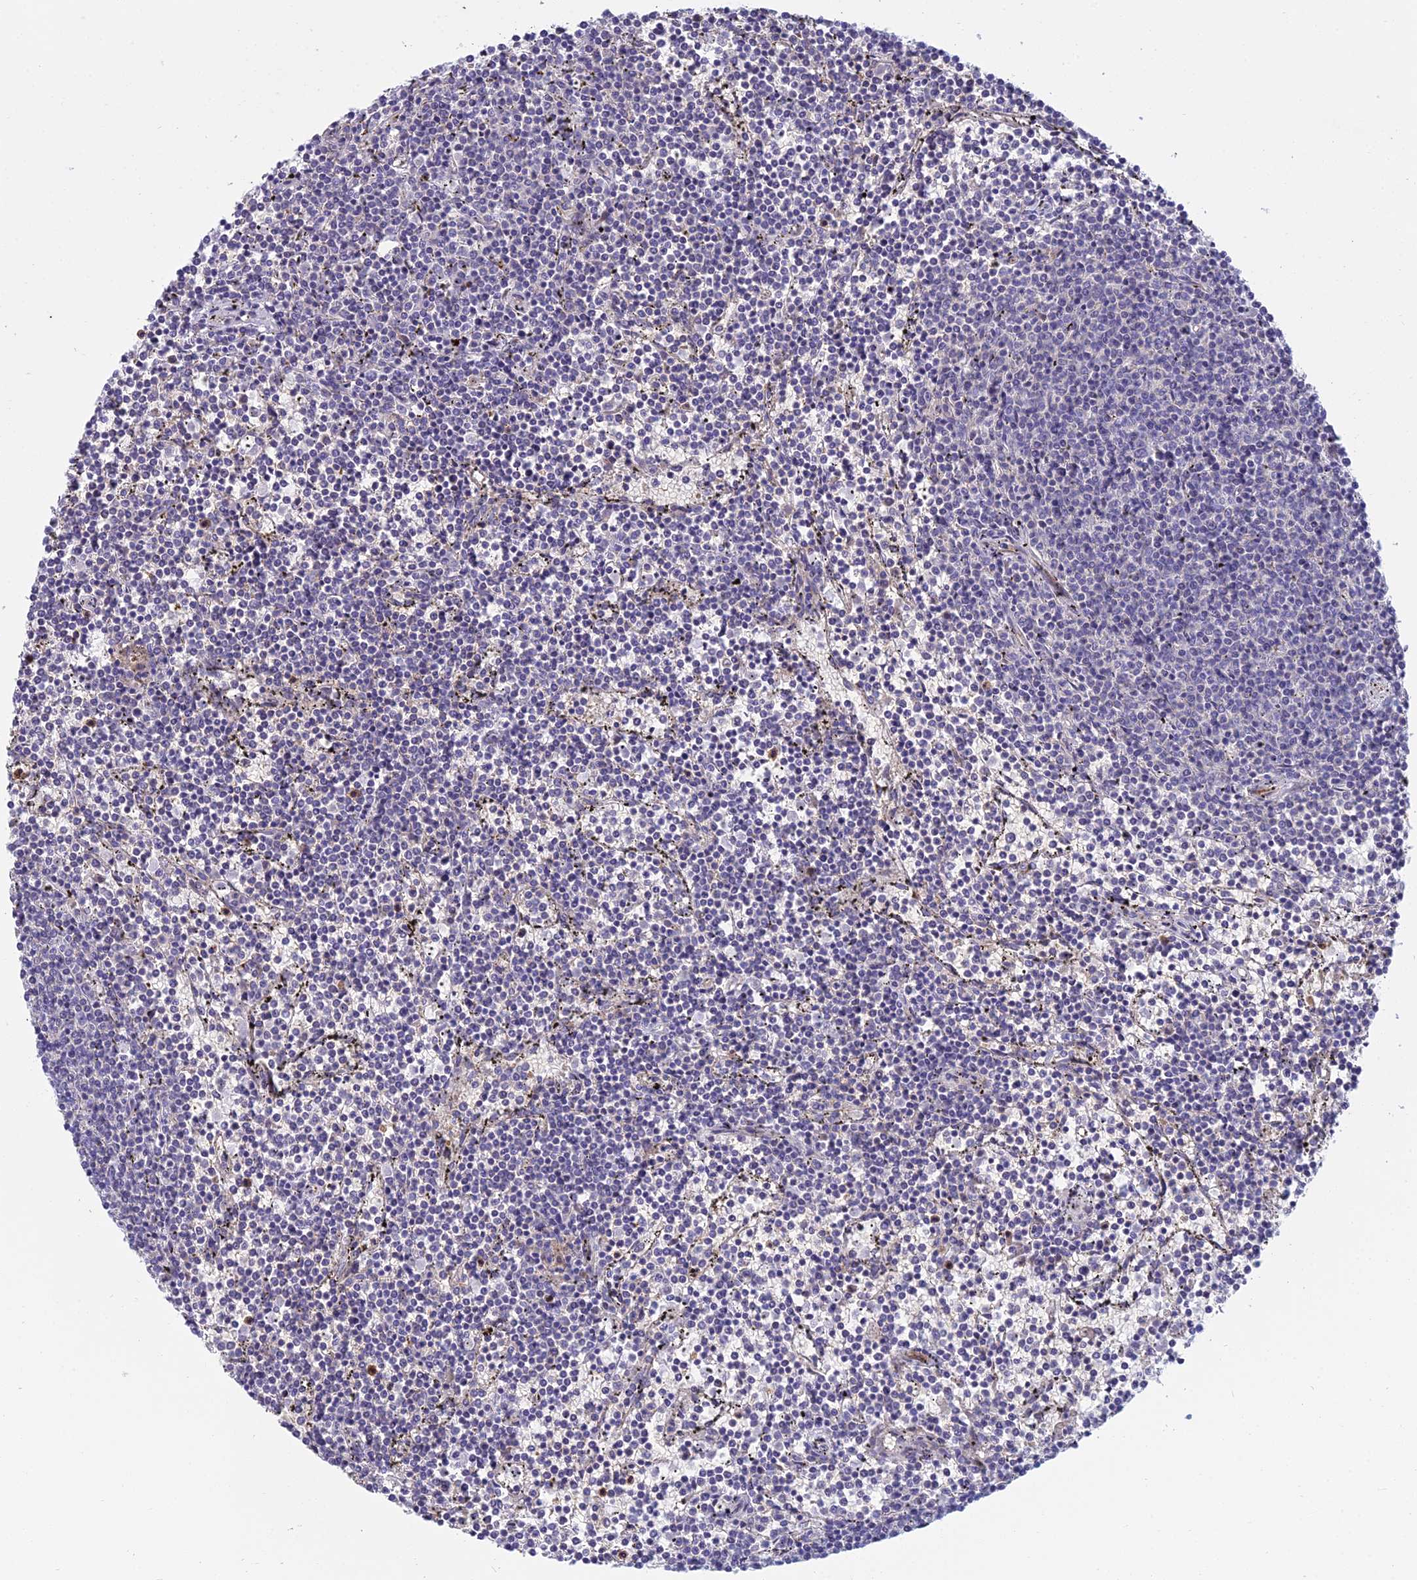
{"staining": {"intensity": "negative", "quantity": "none", "location": "none"}, "tissue": "lymphoma", "cell_type": "Tumor cells", "image_type": "cancer", "snomed": [{"axis": "morphology", "description": "Malignant lymphoma, non-Hodgkin's type, Low grade"}, {"axis": "topography", "description": "Spleen"}], "caption": "Immunohistochemistry histopathology image of lymphoma stained for a protein (brown), which shows no positivity in tumor cells.", "gene": "DUS2", "patient": {"sex": "female", "age": 50}}